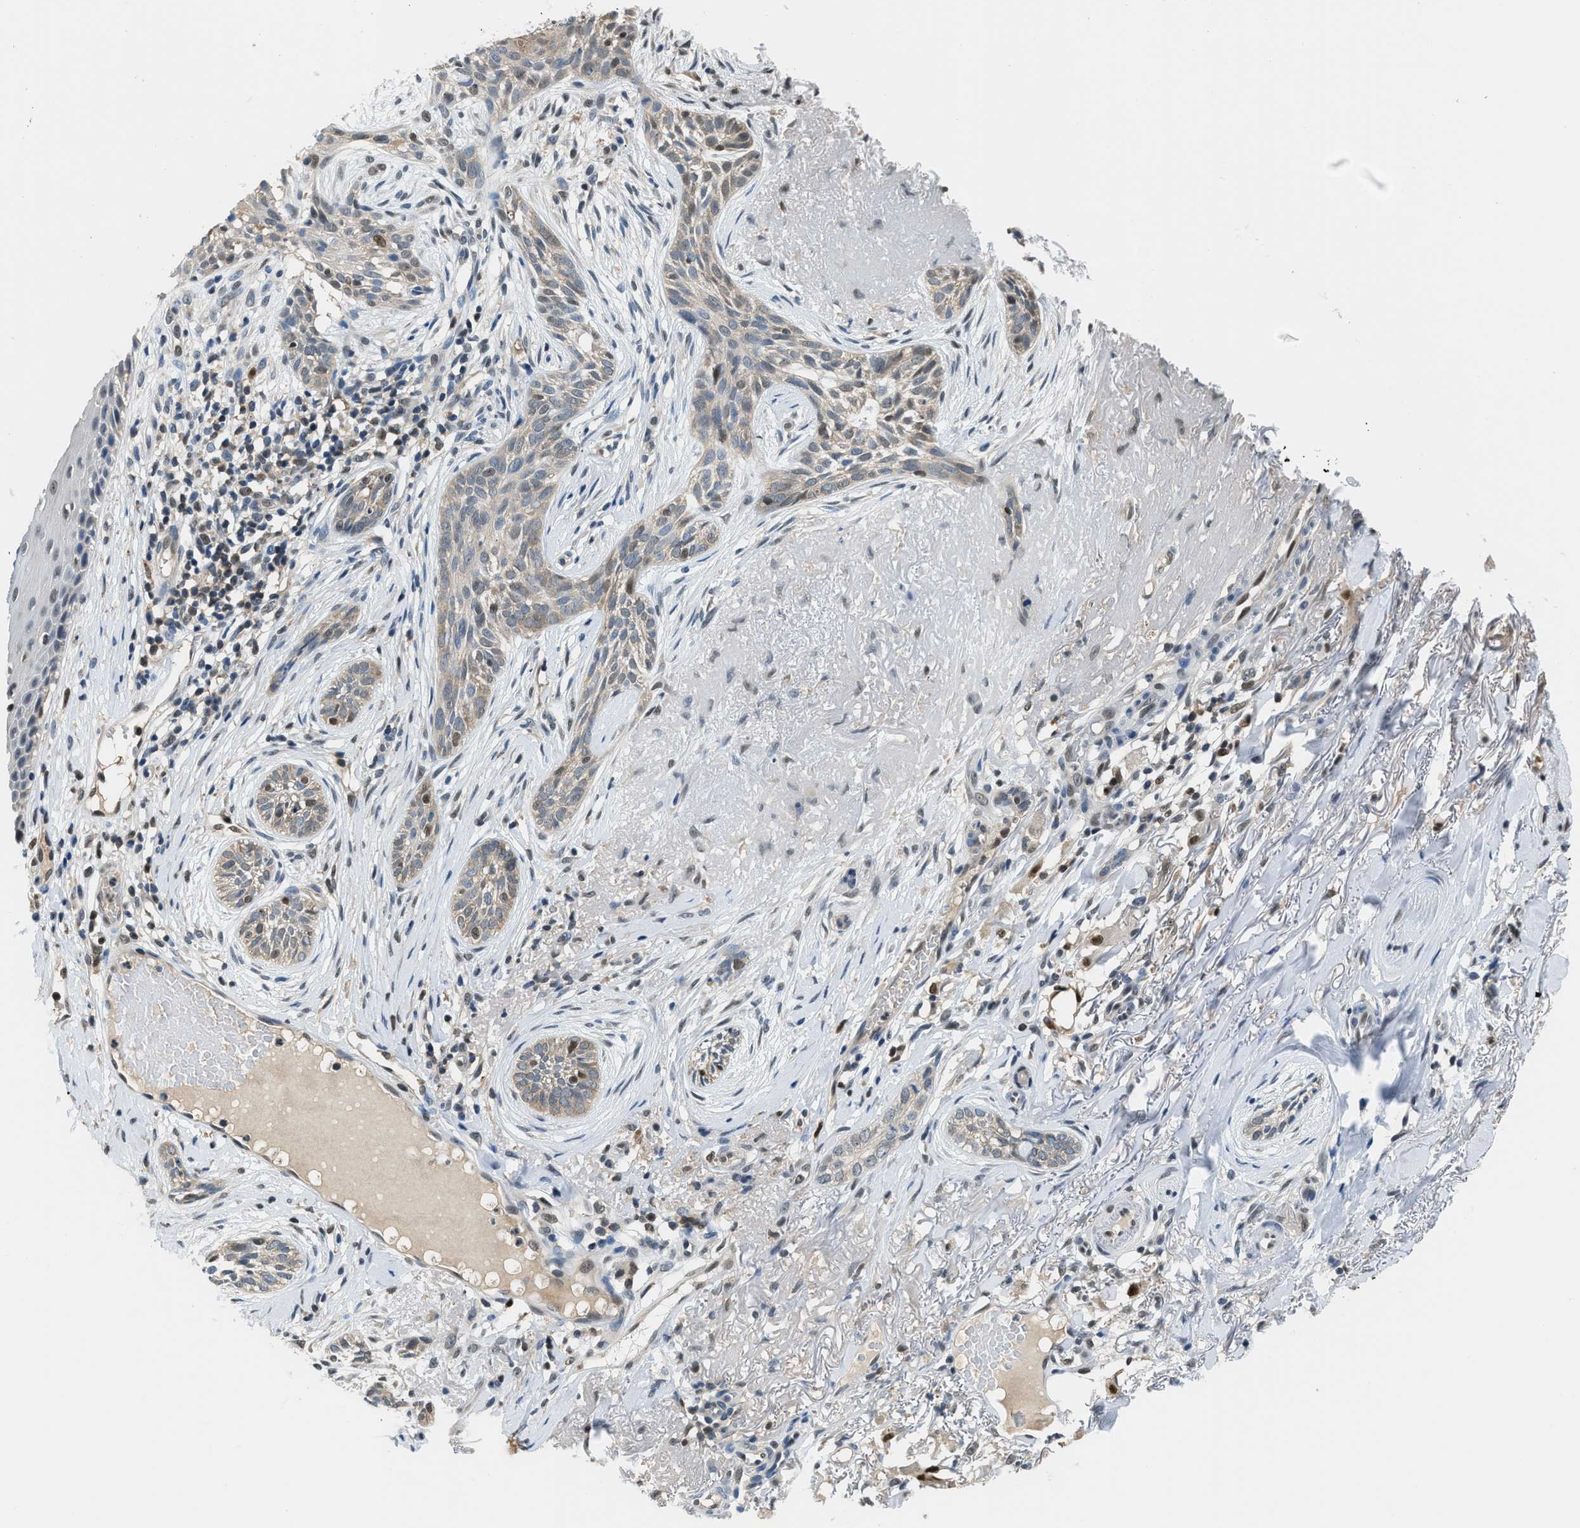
{"staining": {"intensity": "moderate", "quantity": "<25%", "location": "nuclear"}, "tissue": "skin cancer", "cell_type": "Tumor cells", "image_type": "cancer", "snomed": [{"axis": "morphology", "description": "Basal cell carcinoma"}, {"axis": "topography", "description": "Skin"}], "caption": "Immunohistochemical staining of skin basal cell carcinoma demonstrates low levels of moderate nuclear expression in about <25% of tumor cells.", "gene": "ALX1", "patient": {"sex": "female", "age": 88}}